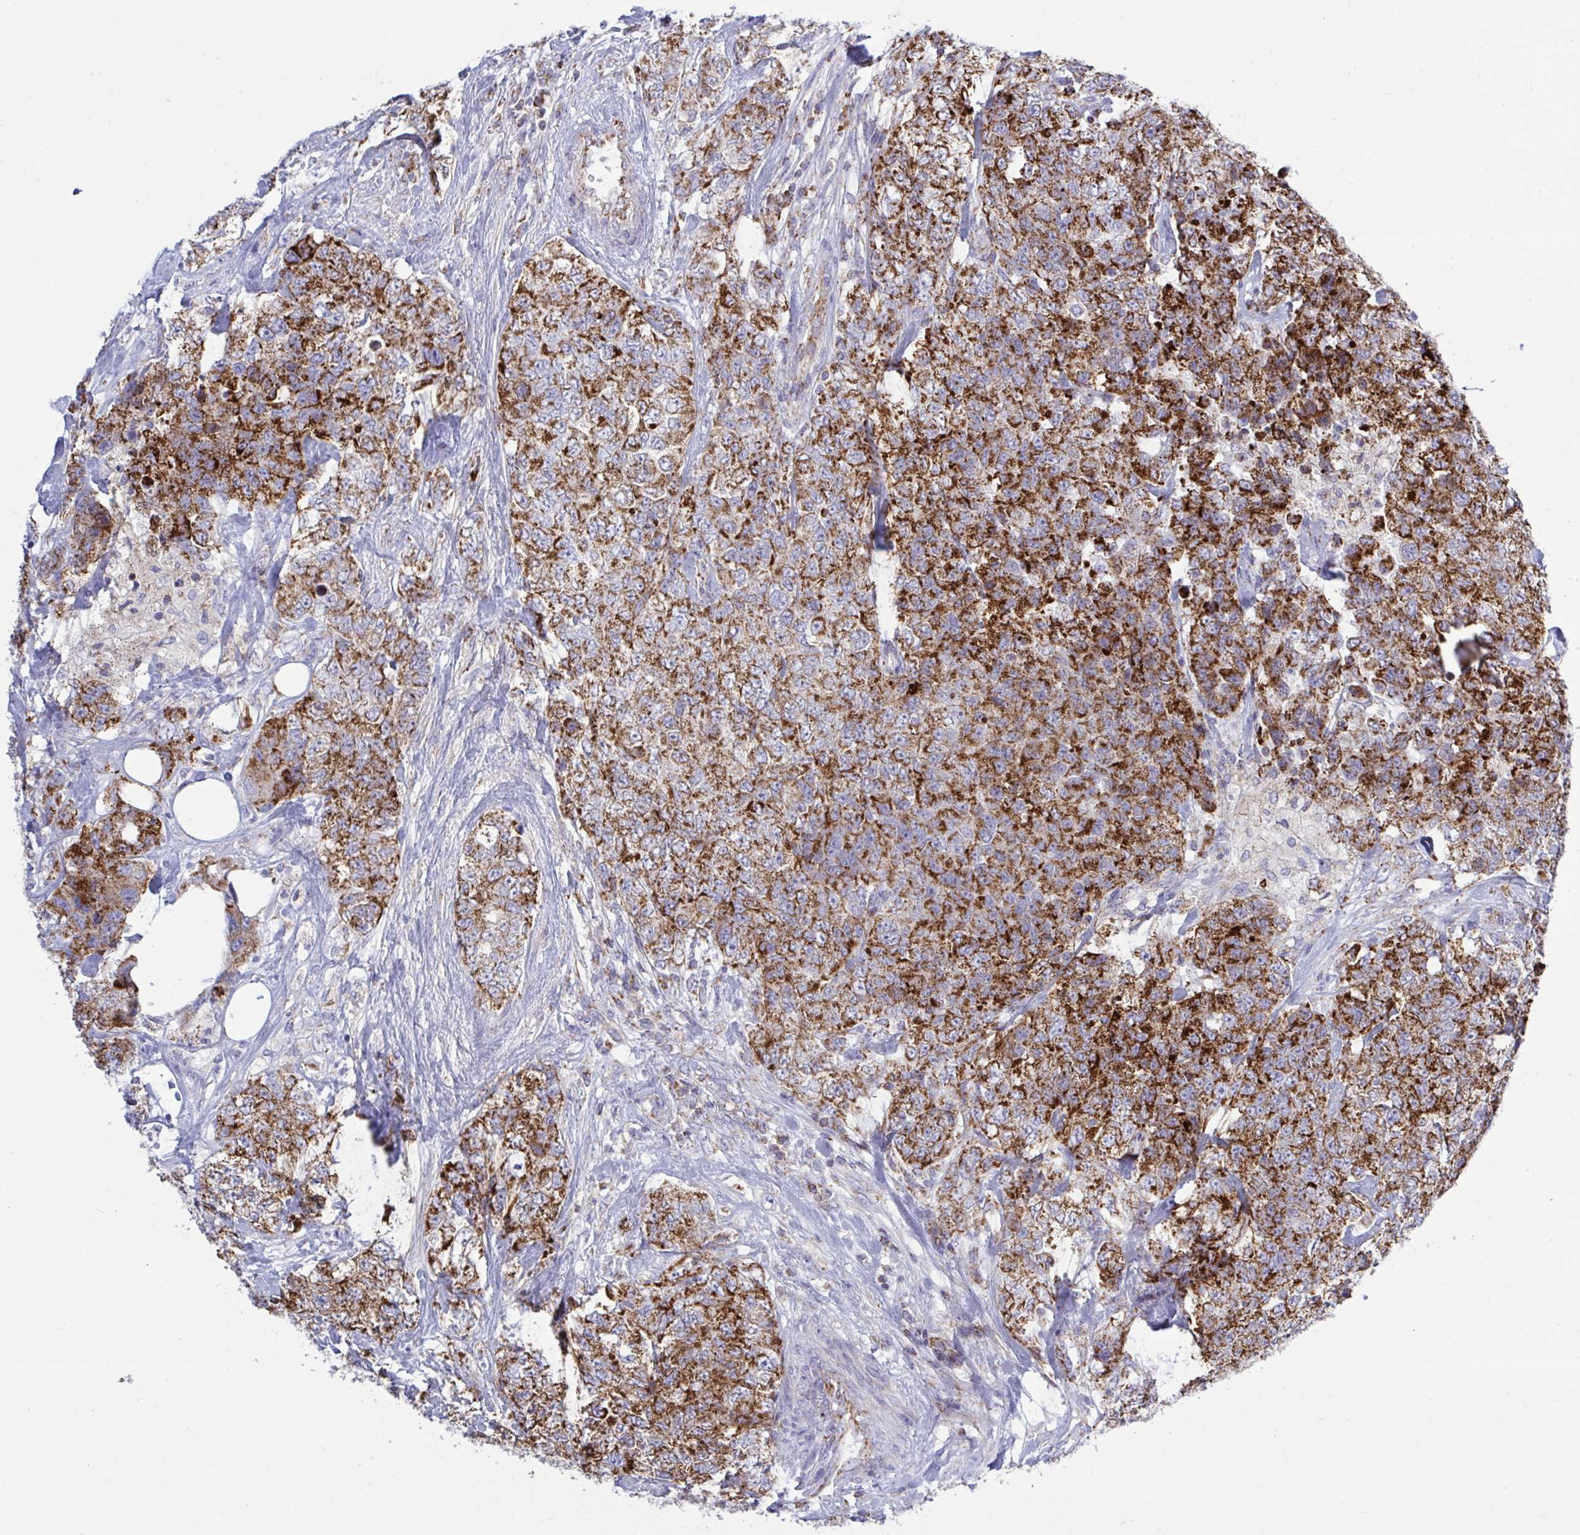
{"staining": {"intensity": "strong", "quantity": ">75%", "location": "cytoplasmic/membranous"}, "tissue": "urothelial cancer", "cell_type": "Tumor cells", "image_type": "cancer", "snomed": [{"axis": "morphology", "description": "Urothelial carcinoma, High grade"}, {"axis": "topography", "description": "Urinary bladder"}], "caption": "Immunohistochemical staining of urothelial cancer displays high levels of strong cytoplasmic/membranous protein expression in approximately >75% of tumor cells.", "gene": "HSPE1", "patient": {"sex": "female", "age": 78}}